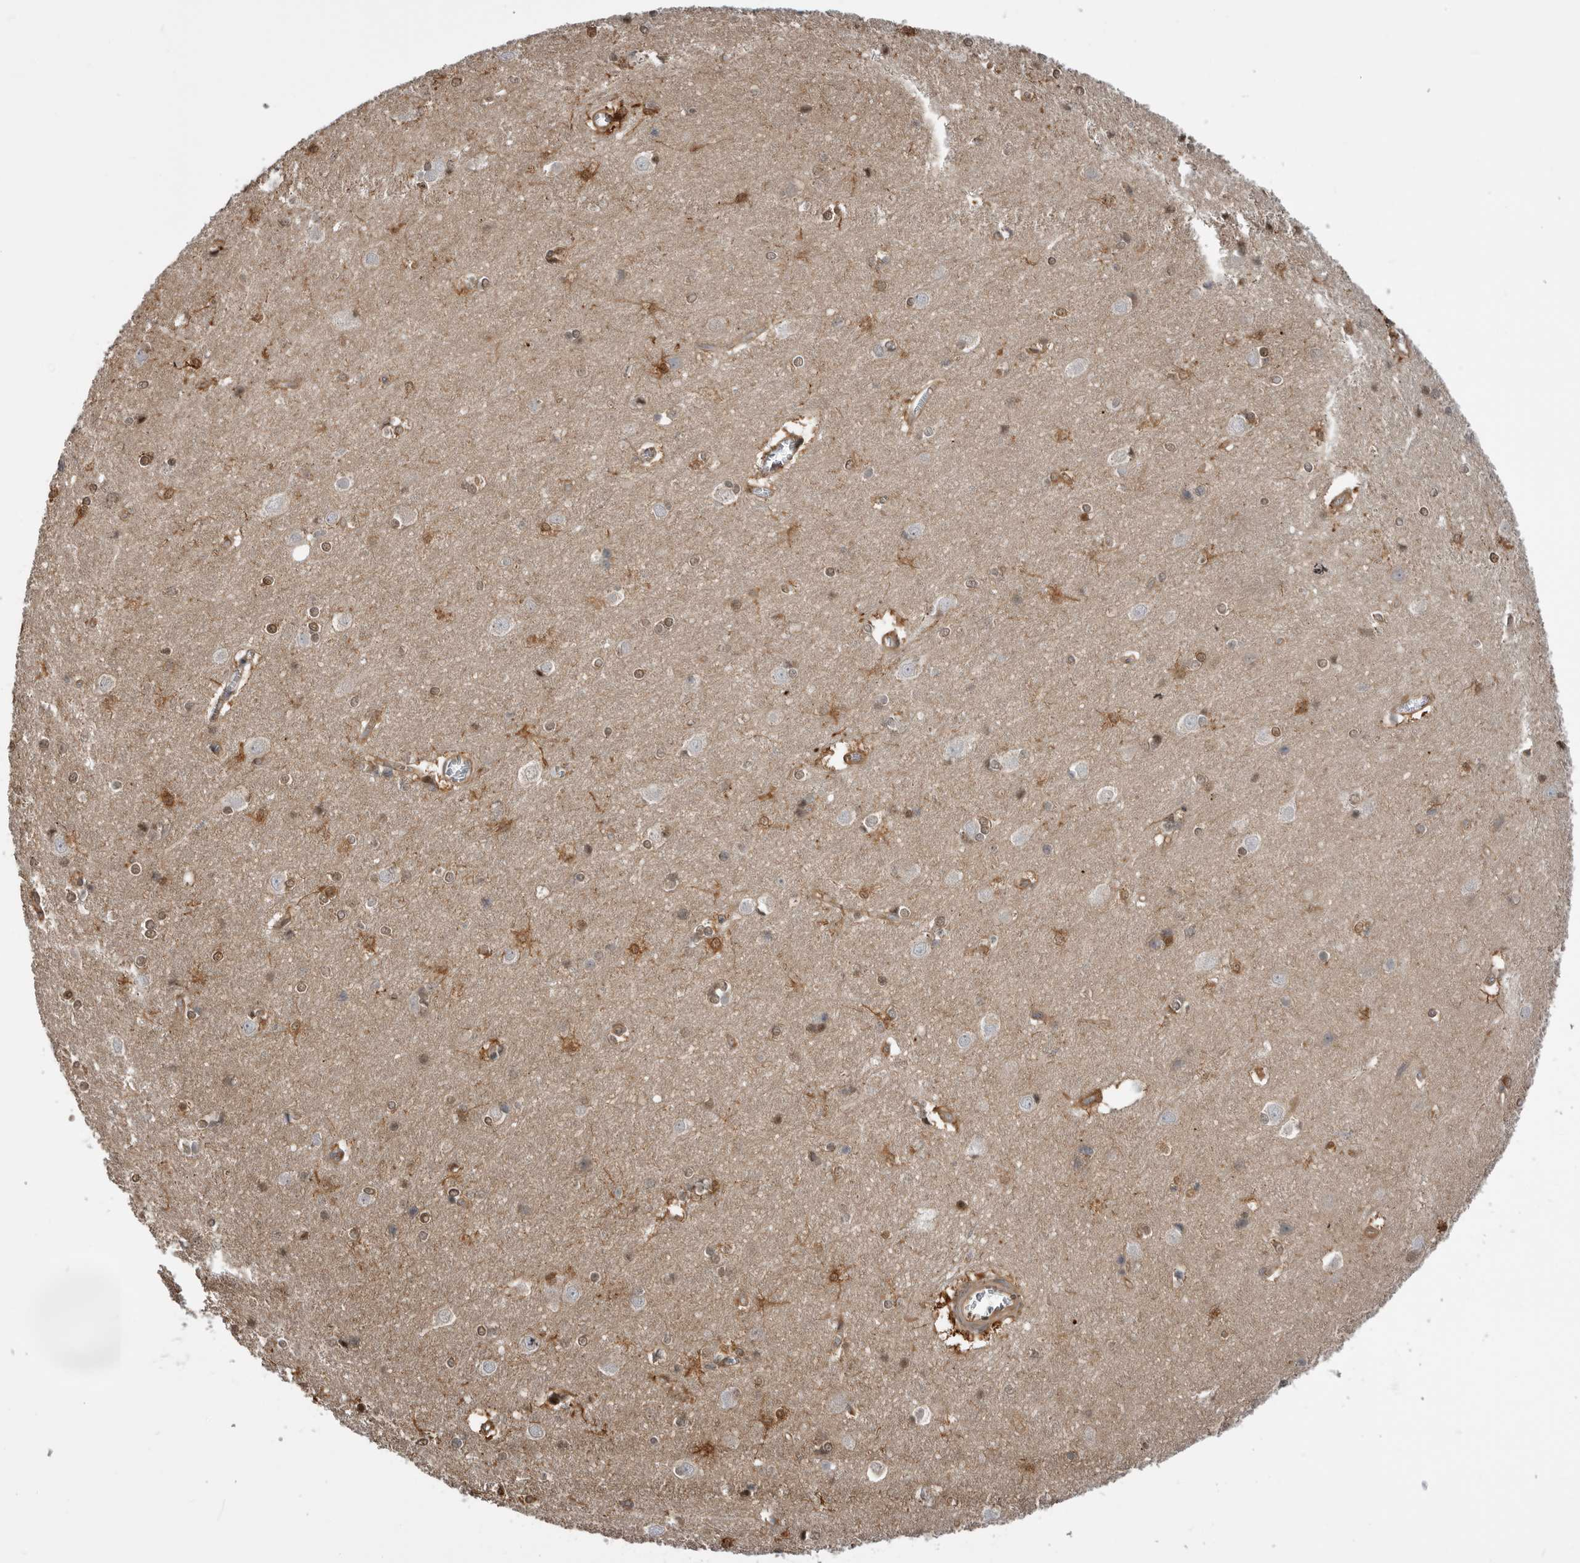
{"staining": {"intensity": "moderate", "quantity": ">75%", "location": "cytoplasmic/membranous"}, "tissue": "cerebral cortex", "cell_type": "Endothelial cells", "image_type": "normal", "snomed": [{"axis": "morphology", "description": "Normal tissue, NOS"}, {"axis": "topography", "description": "Cerebral cortex"}], "caption": "A medium amount of moderate cytoplasmic/membranous staining is seen in approximately >75% of endothelial cells in normal cerebral cortex.", "gene": "RAB3GAP2", "patient": {"sex": "male", "age": 54}}